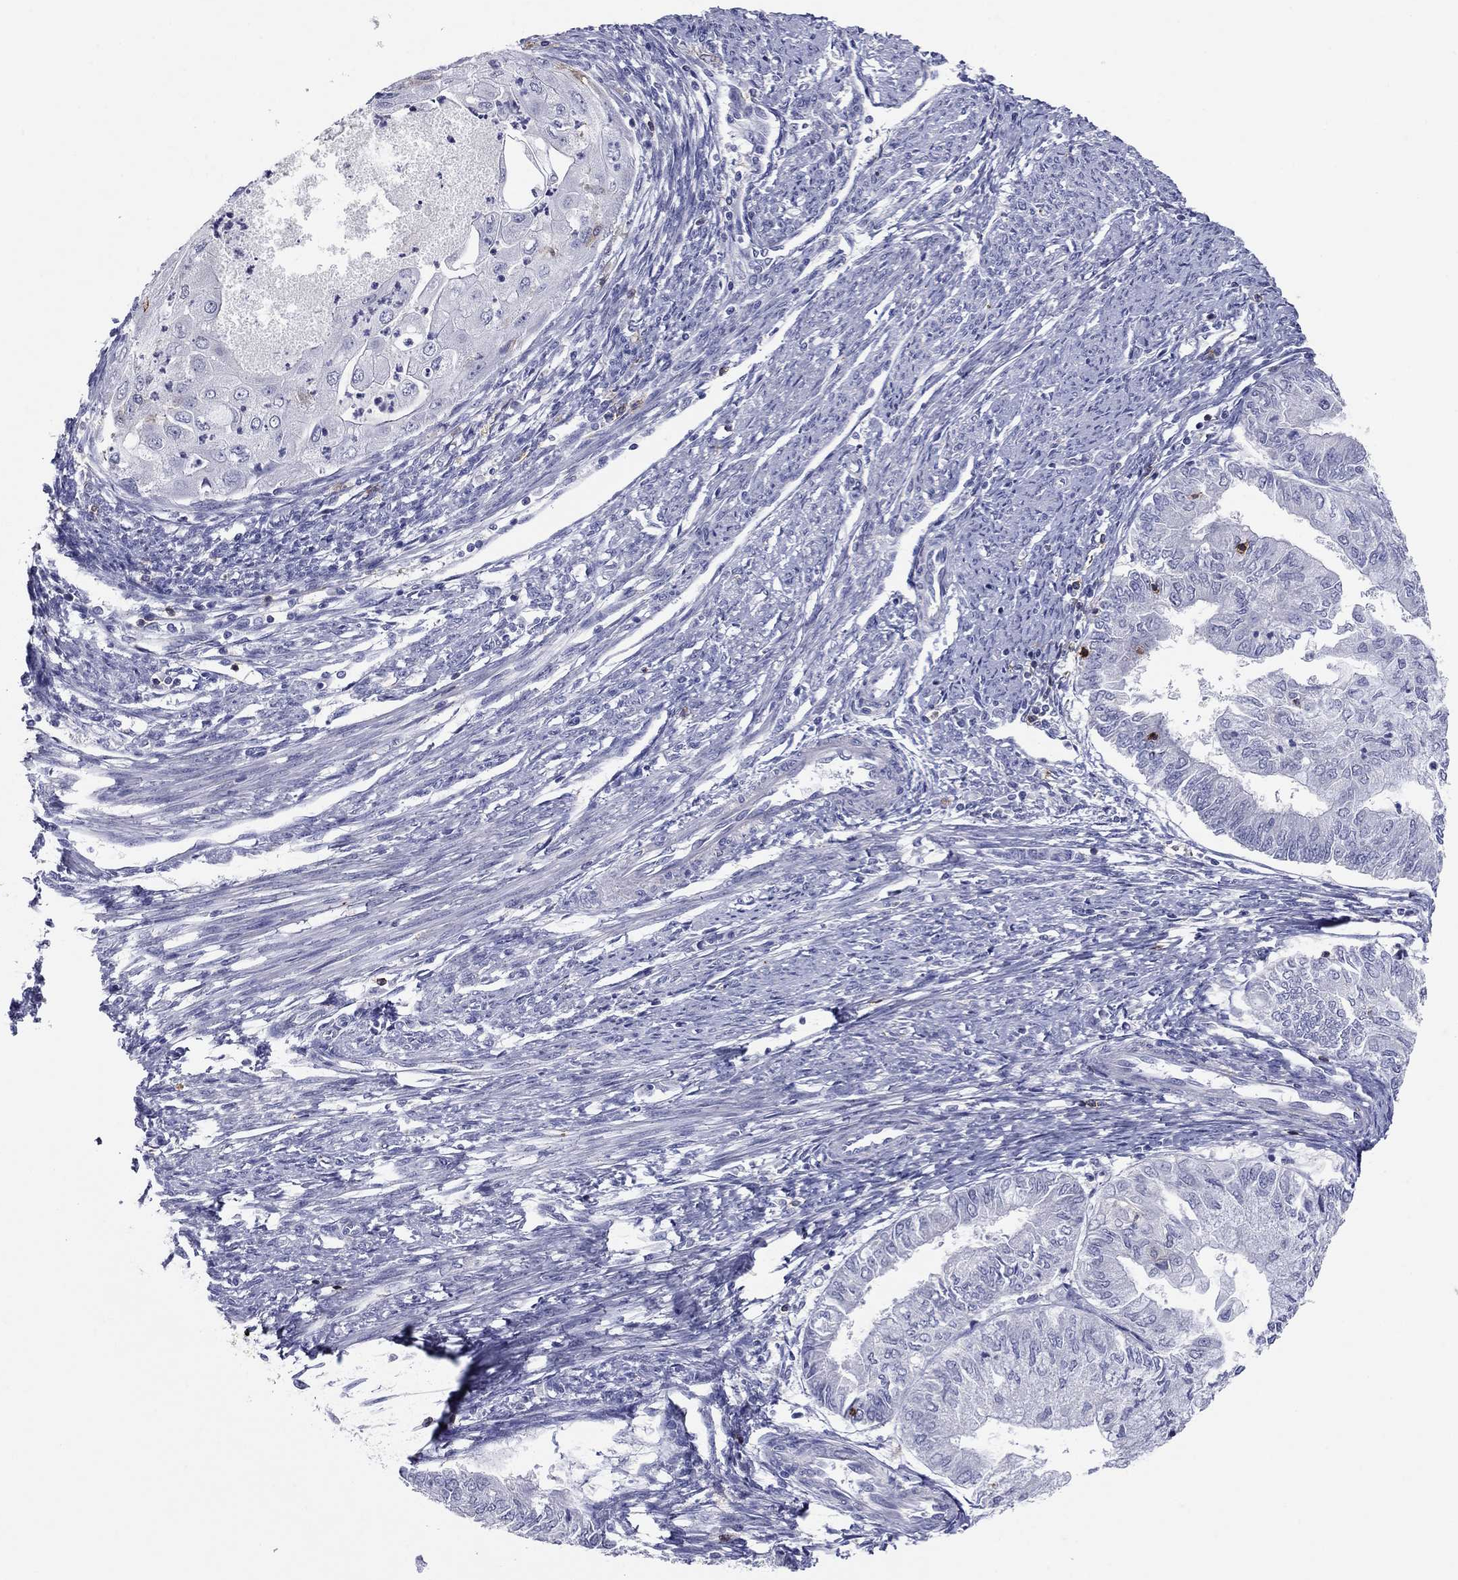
{"staining": {"intensity": "negative", "quantity": "none", "location": "none"}, "tissue": "endometrial cancer", "cell_type": "Tumor cells", "image_type": "cancer", "snomed": [{"axis": "morphology", "description": "Adenocarcinoma, NOS"}, {"axis": "topography", "description": "Endometrium"}], "caption": "This is an immunohistochemistry (IHC) photomicrograph of human endometrial adenocarcinoma. There is no positivity in tumor cells.", "gene": "ITGAE", "patient": {"sex": "female", "age": 59}}